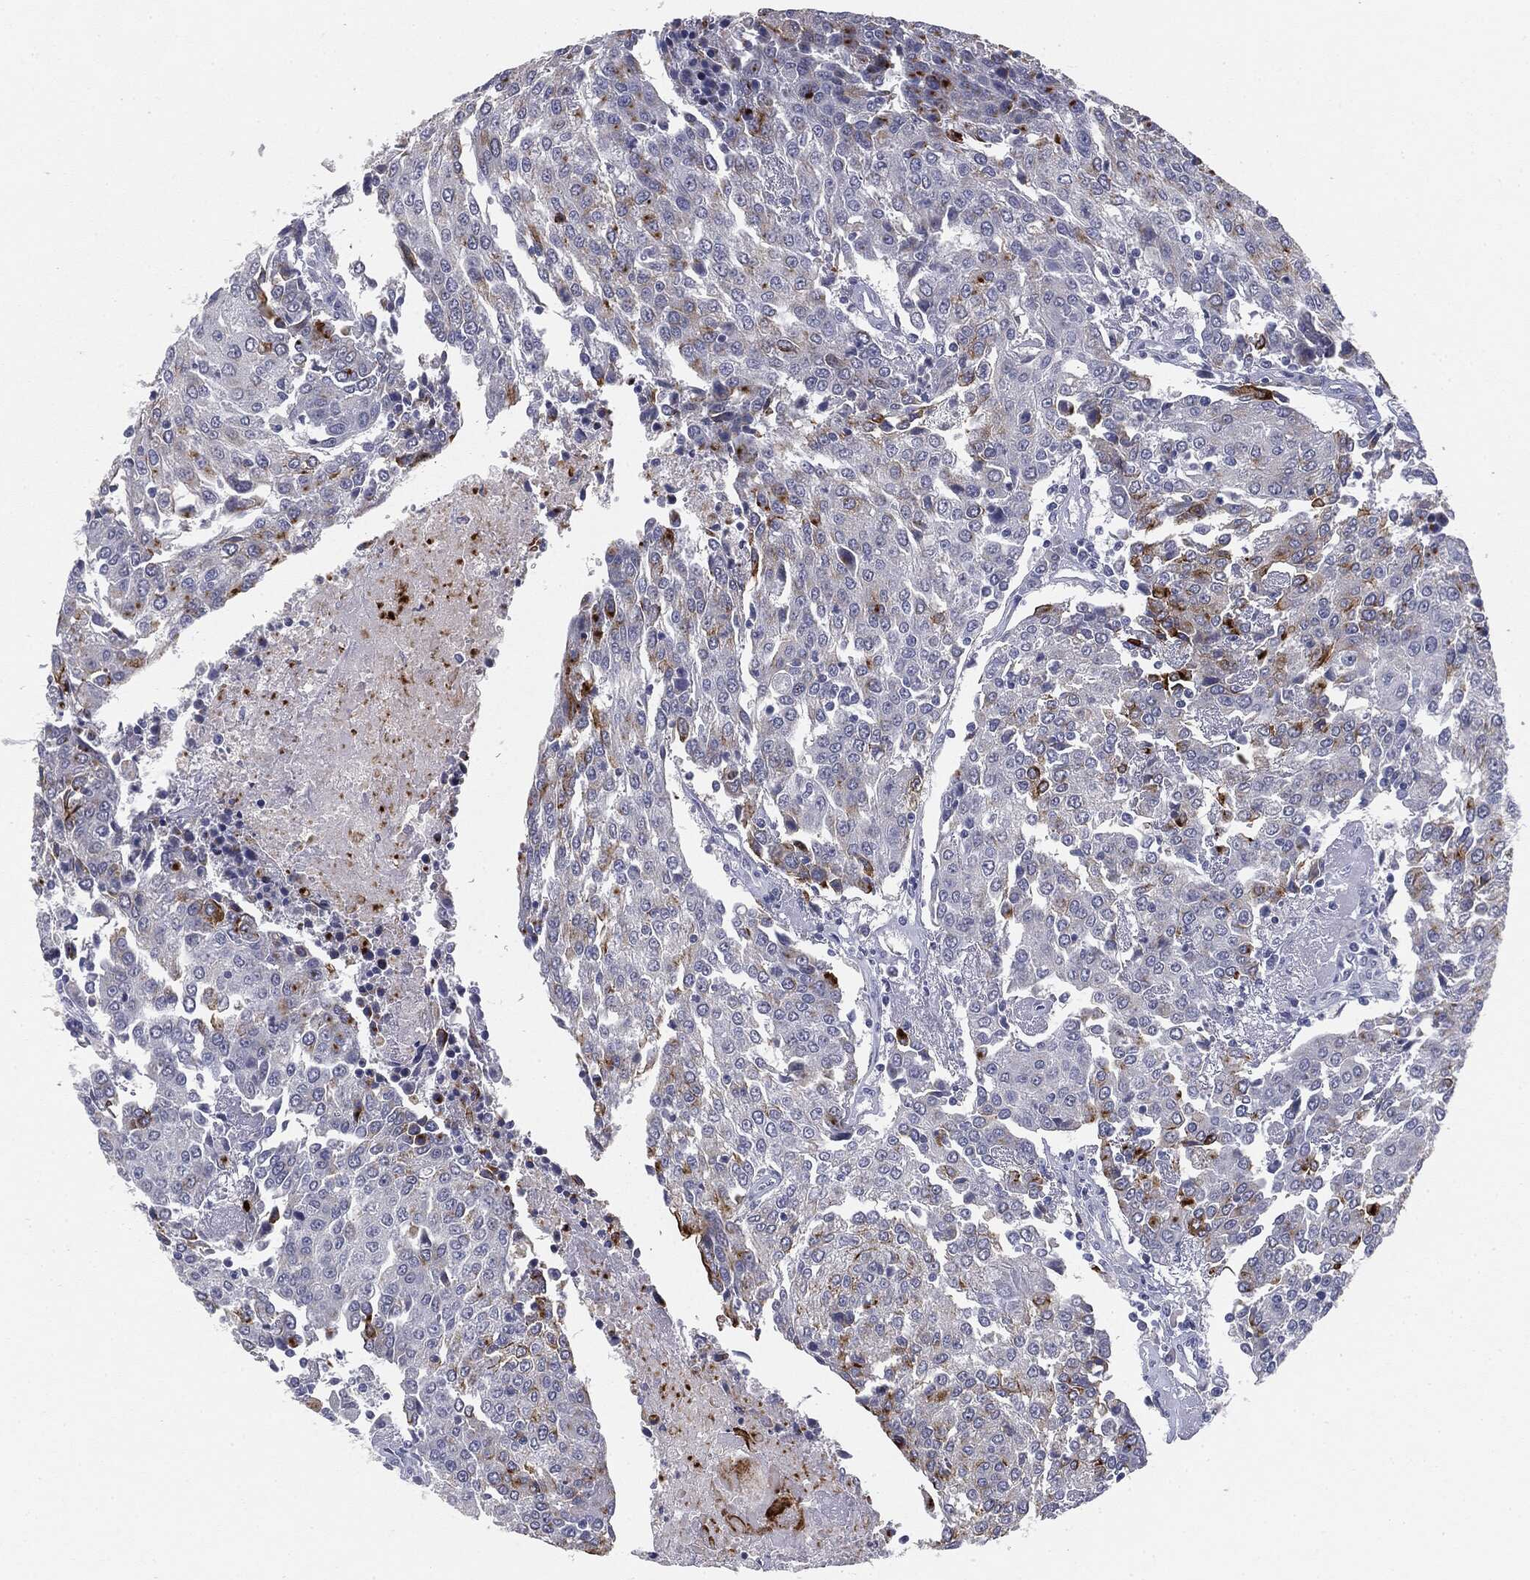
{"staining": {"intensity": "moderate", "quantity": "<25%", "location": "cytoplasmic/membranous"}, "tissue": "urothelial cancer", "cell_type": "Tumor cells", "image_type": "cancer", "snomed": [{"axis": "morphology", "description": "Urothelial carcinoma, High grade"}, {"axis": "topography", "description": "Urinary bladder"}], "caption": "Urothelial cancer tissue exhibits moderate cytoplasmic/membranous expression in about <25% of tumor cells The staining was performed using DAB to visualize the protein expression in brown, while the nuclei were stained in blue with hematoxylin (Magnification: 20x).", "gene": "MUC1", "patient": {"sex": "female", "age": 85}}